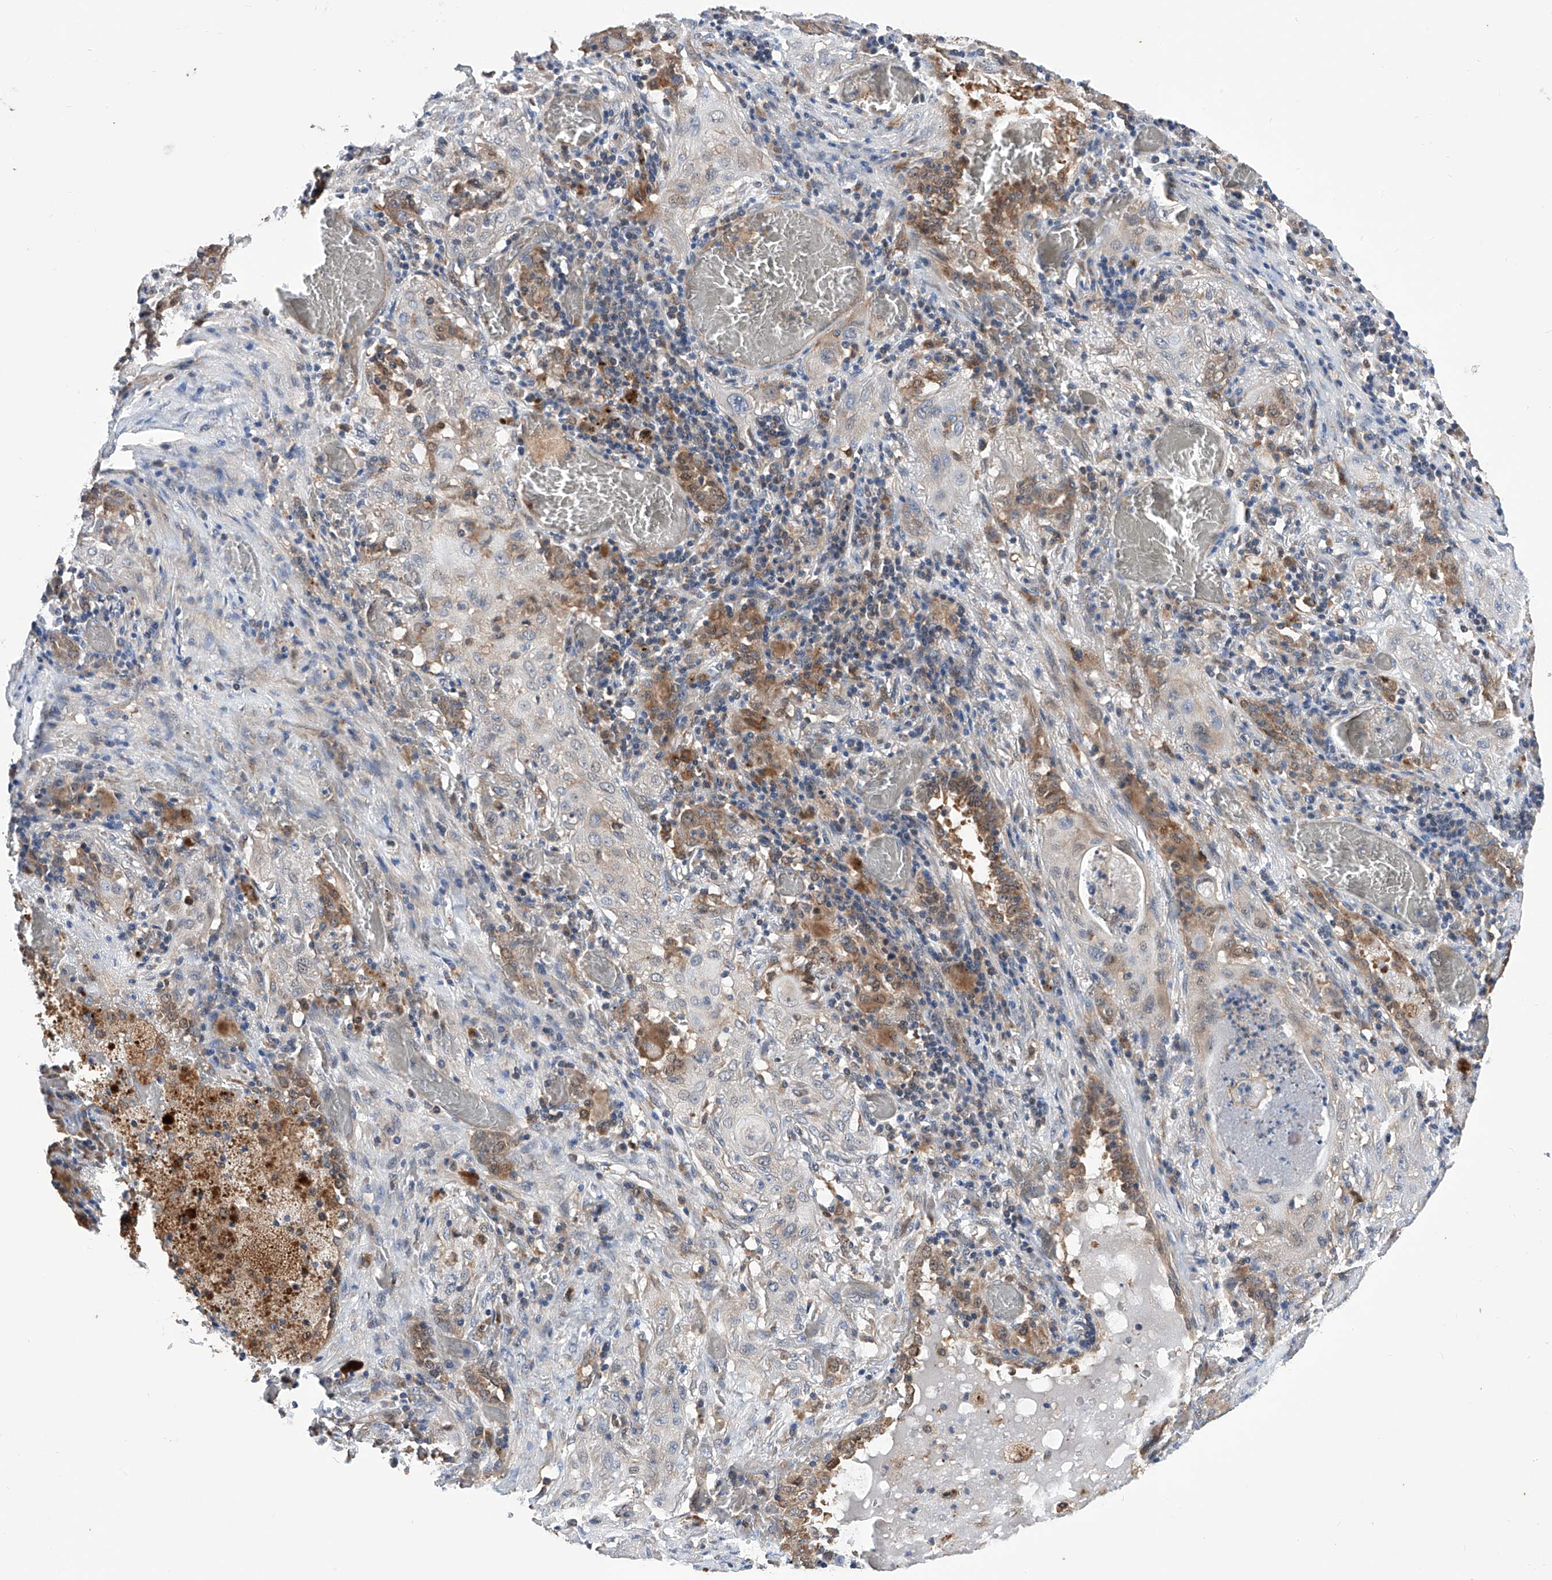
{"staining": {"intensity": "negative", "quantity": "none", "location": "none"}, "tissue": "lung cancer", "cell_type": "Tumor cells", "image_type": "cancer", "snomed": [{"axis": "morphology", "description": "Squamous cell carcinoma, NOS"}, {"axis": "topography", "description": "Lung"}], "caption": "Tumor cells are negative for brown protein staining in squamous cell carcinoma (lung).", "gene": "SPATA20", "patient": {"sex": "female", "age": 47}}